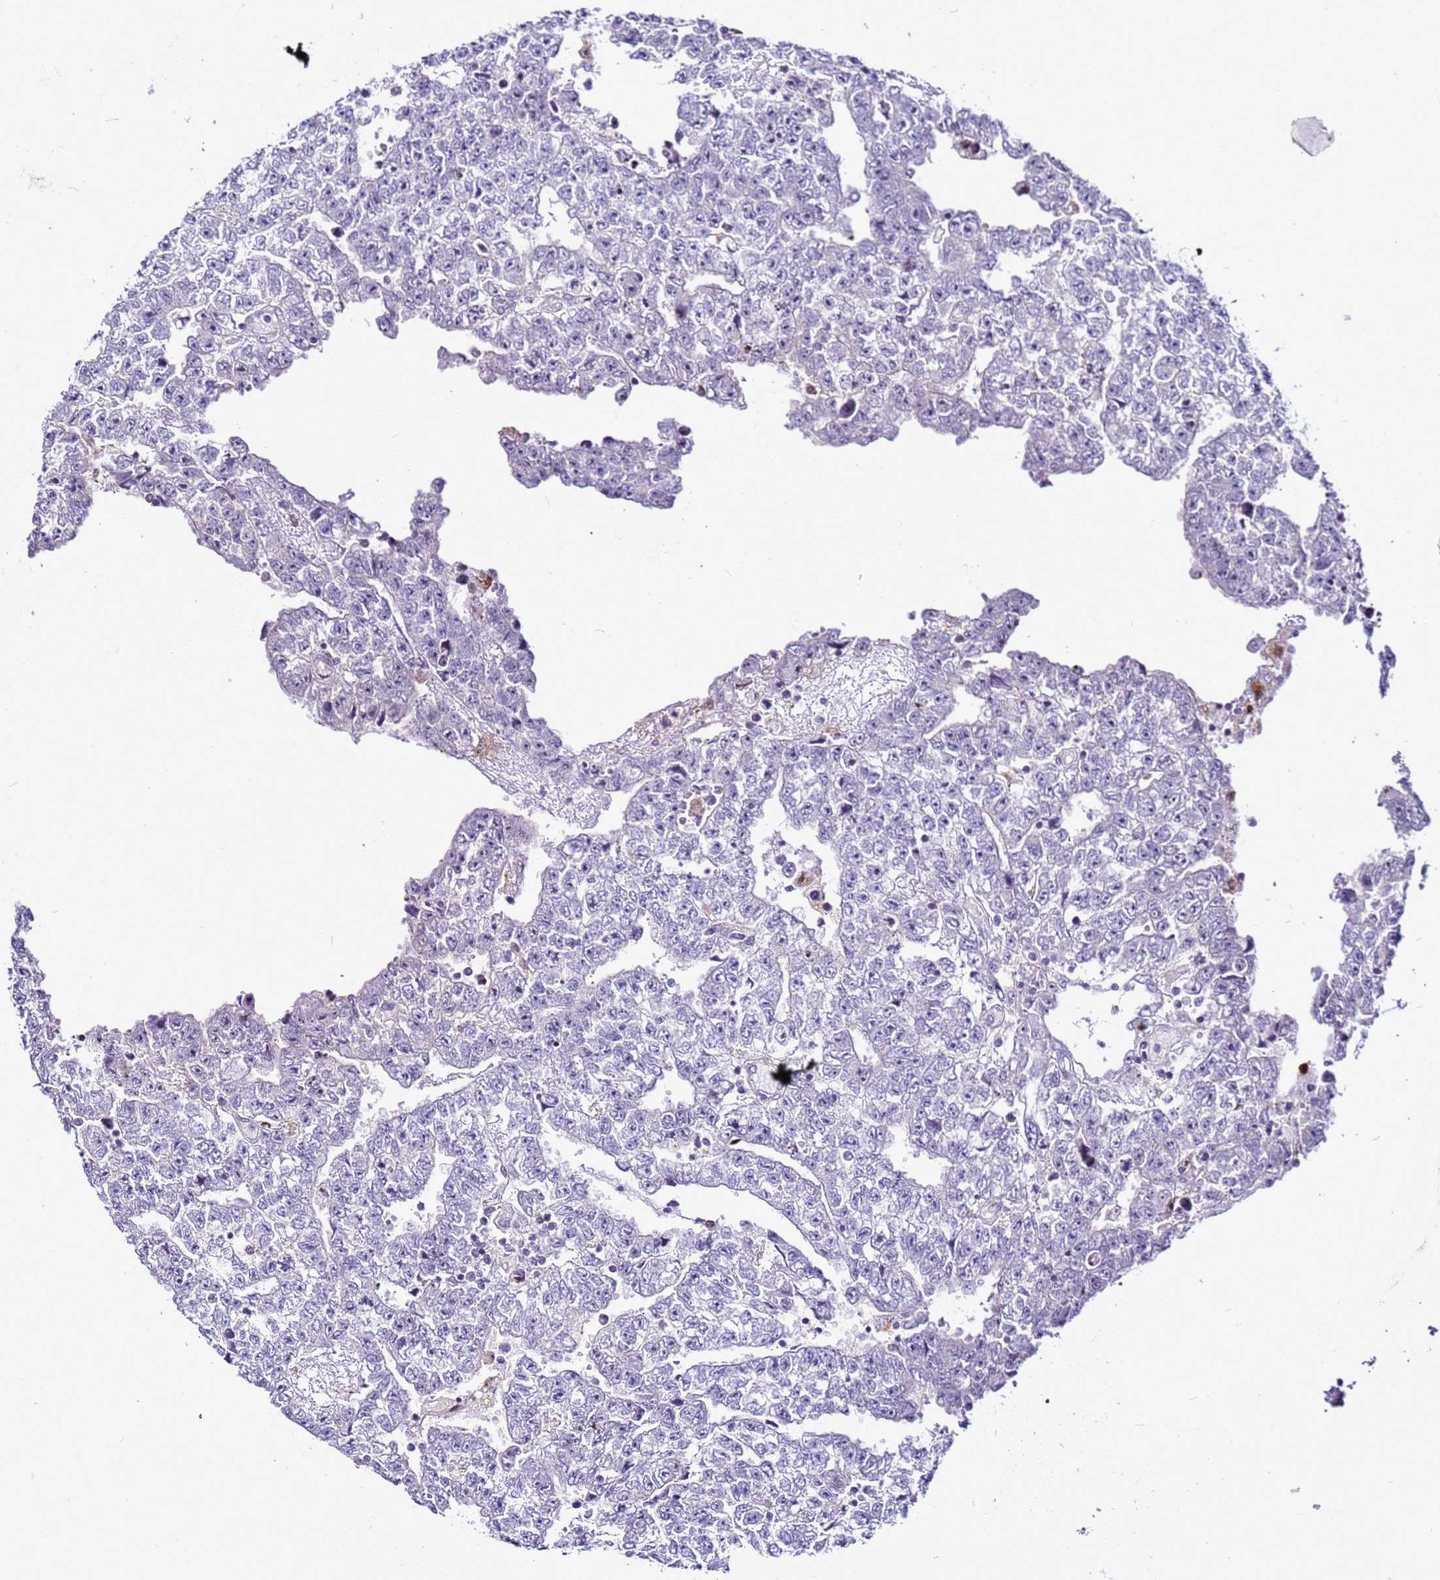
{"staining": {"intensity": "negative", "quantity": "none", "location": "none"}, "tissue": "testis cancer", "cell_type": "Tumor cells", "image_type": "cancer", "snomed": [{"axis": "morphology", "description": "Carcinoma, Embryonal, NOS"}, {"axis": "topography", "description": "Testis"}], "caption": "High magnification brightfield microscopy of testis cancer (embryonal carcinoma) stained with DAB (brown) and counterstained with hematoxylin (blue): tumor cells show no significant expression.", "gene": "VPS4B", "patient": {"sex": "male", "age": 25}}